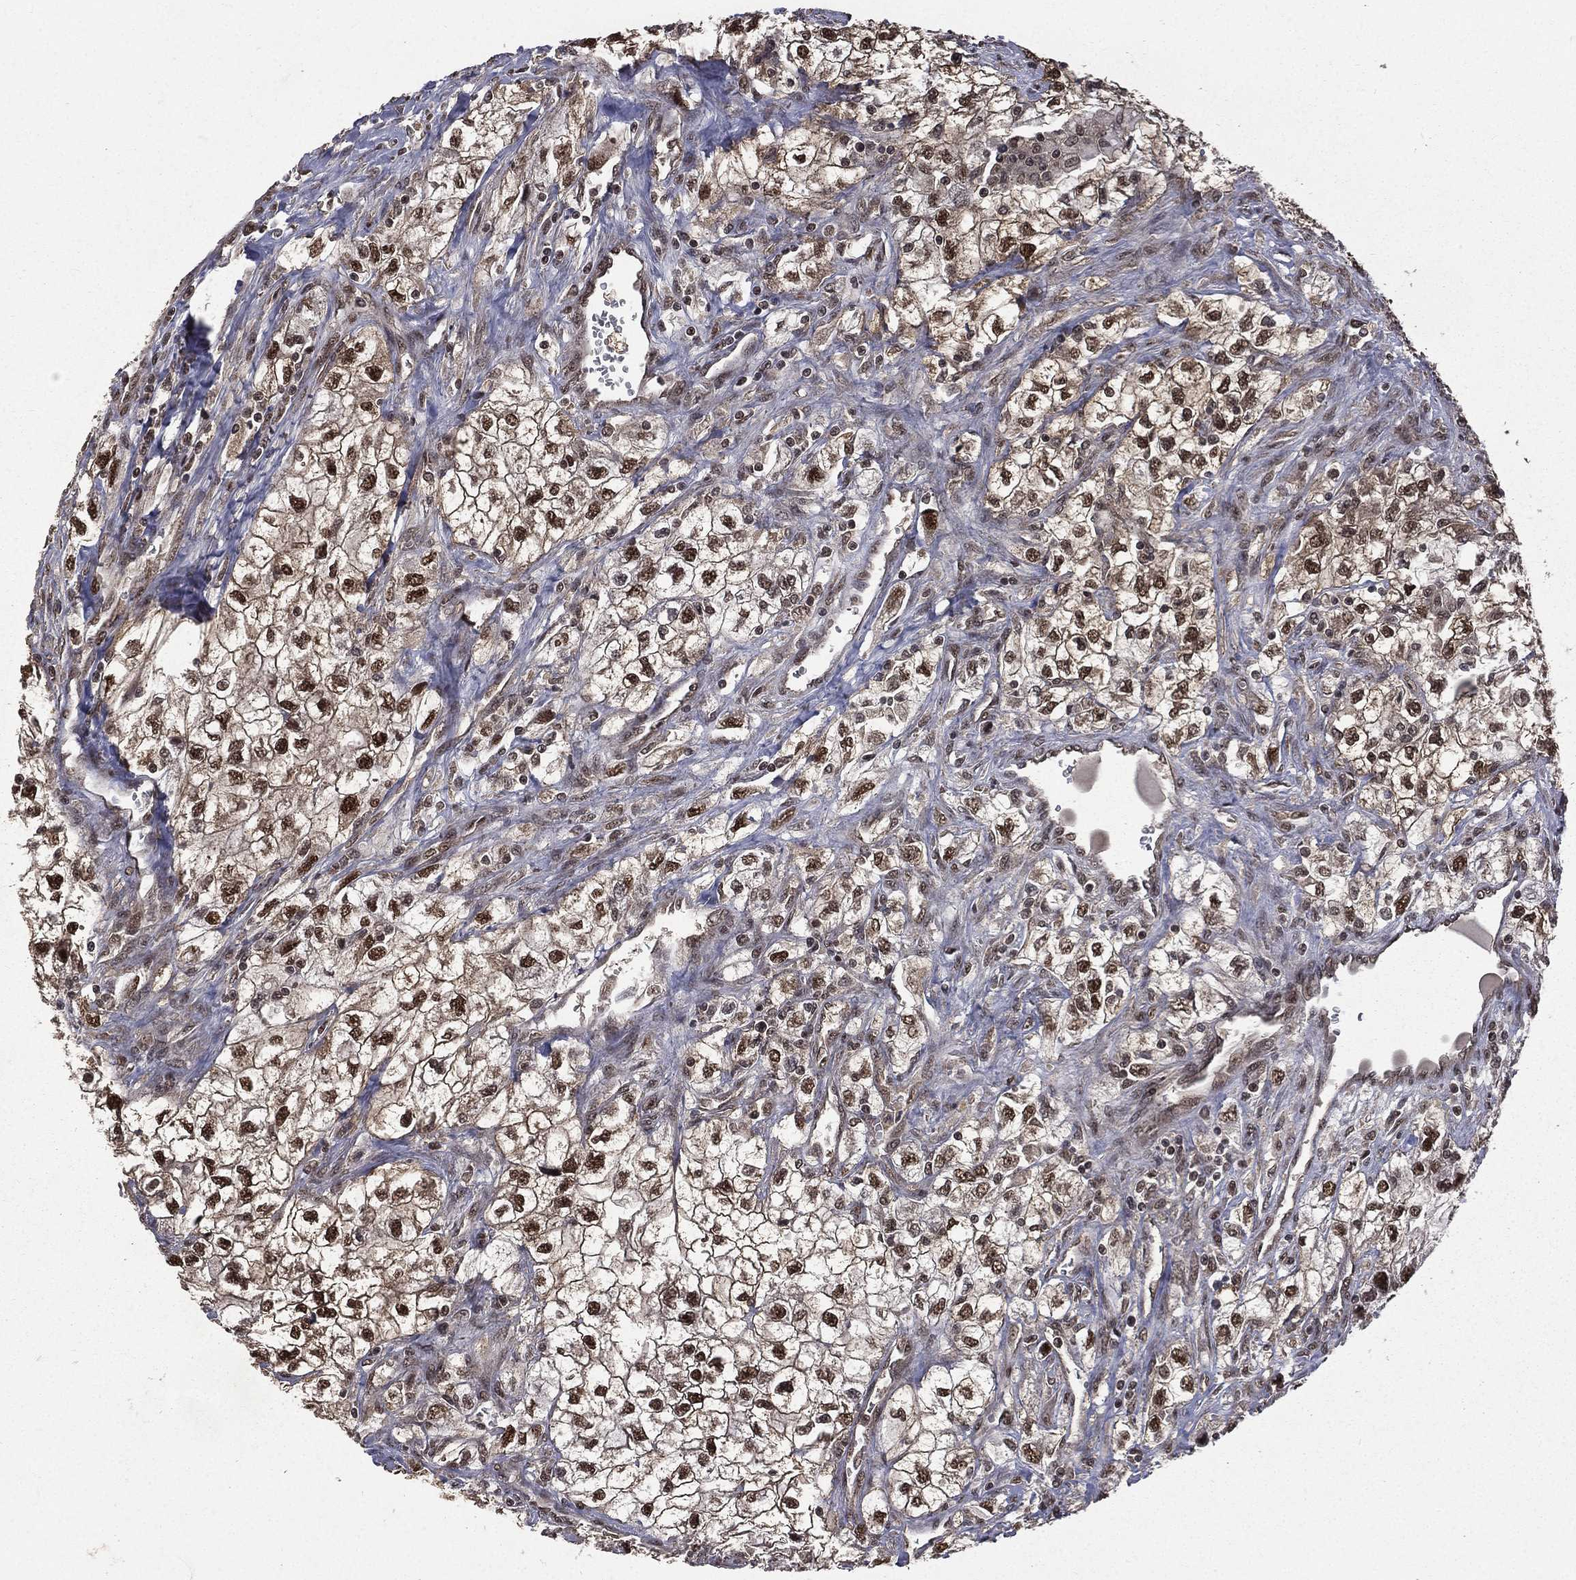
{"staining": {"intensity": "strong", "quantity": ">75%", "location": "nuclear"}, "tissue": "renal cancer", "cell_type": "Tumor cells", "image_type": "cancer", "snomed": [{"axis": "morphology", "description": "Adenocarcinoma, NOS"}, {"axis": "topography", "description": "Kidney"}], "caption": "Renal cancer was stained to show a protein in brown. There is high levels of strong nuclear positivity in about >75% of tumor cells.", "gene": "JMJD6", "patient": {"sex": "male", "age": 59}}